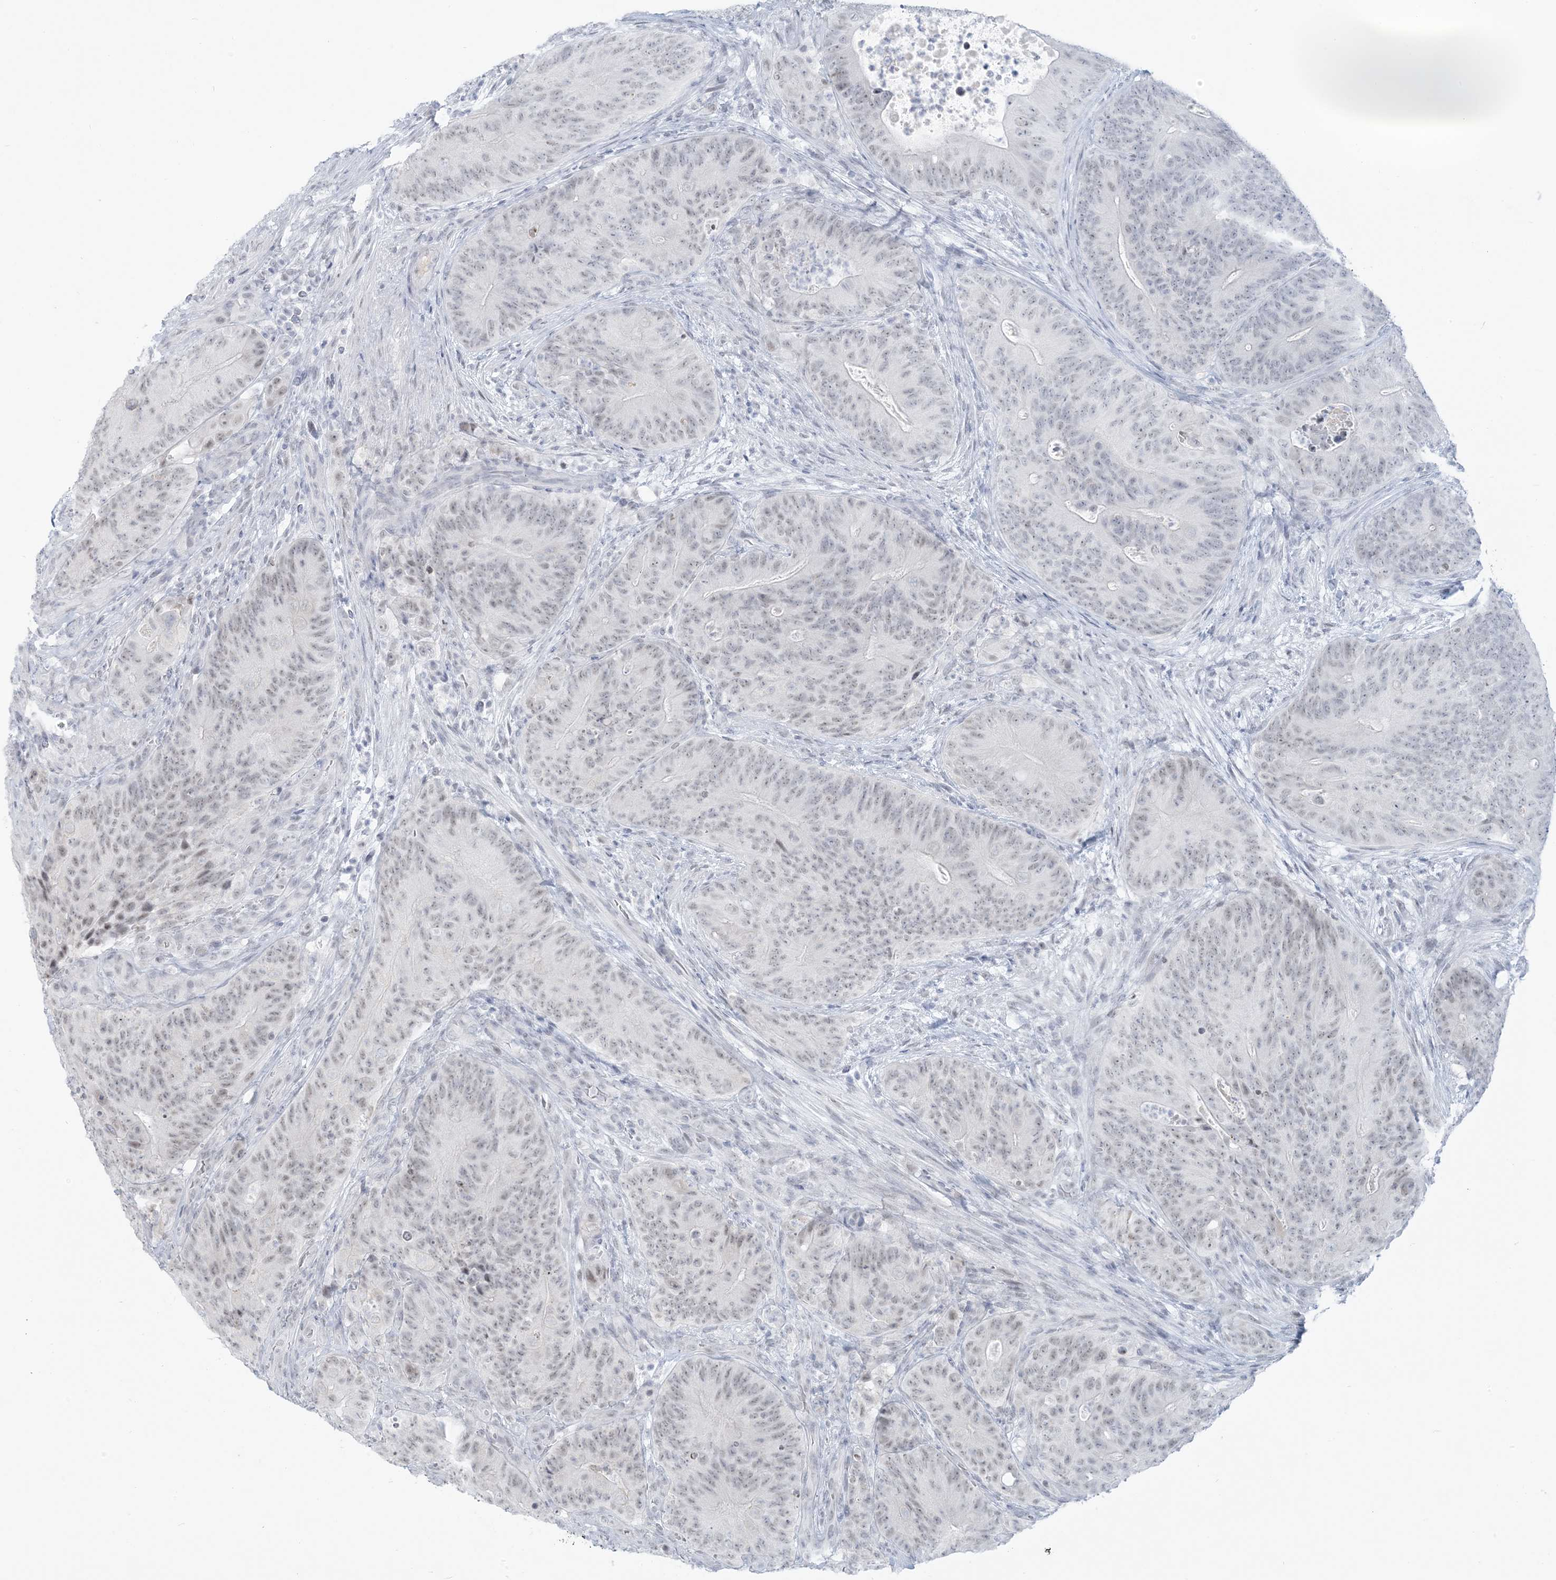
{"staining": {"intensity": "weak", "quantity": "<25%", "location": "nuclear"}, "tissue": "colorectal cancer", "cell_type": "Tumor cells", "image_type": "cancer", "snomed": [{"axis": "morphology", "description": "Normal tissue, NOS"}, {"axis": "topography", "description": "Colon"}], "caption": "This is a histopathology image of immunohistochemistry (IHC) staining of colorectal cancer, which shows no expression in tumor cells. The staining was performed using DAB to visualize the protein expression in brown, while the nuclei were stained in blue with hematoxylin (Magnification: 20x).", "gene": "SCML1", "patient": {"sex": "female", "age": 82}}